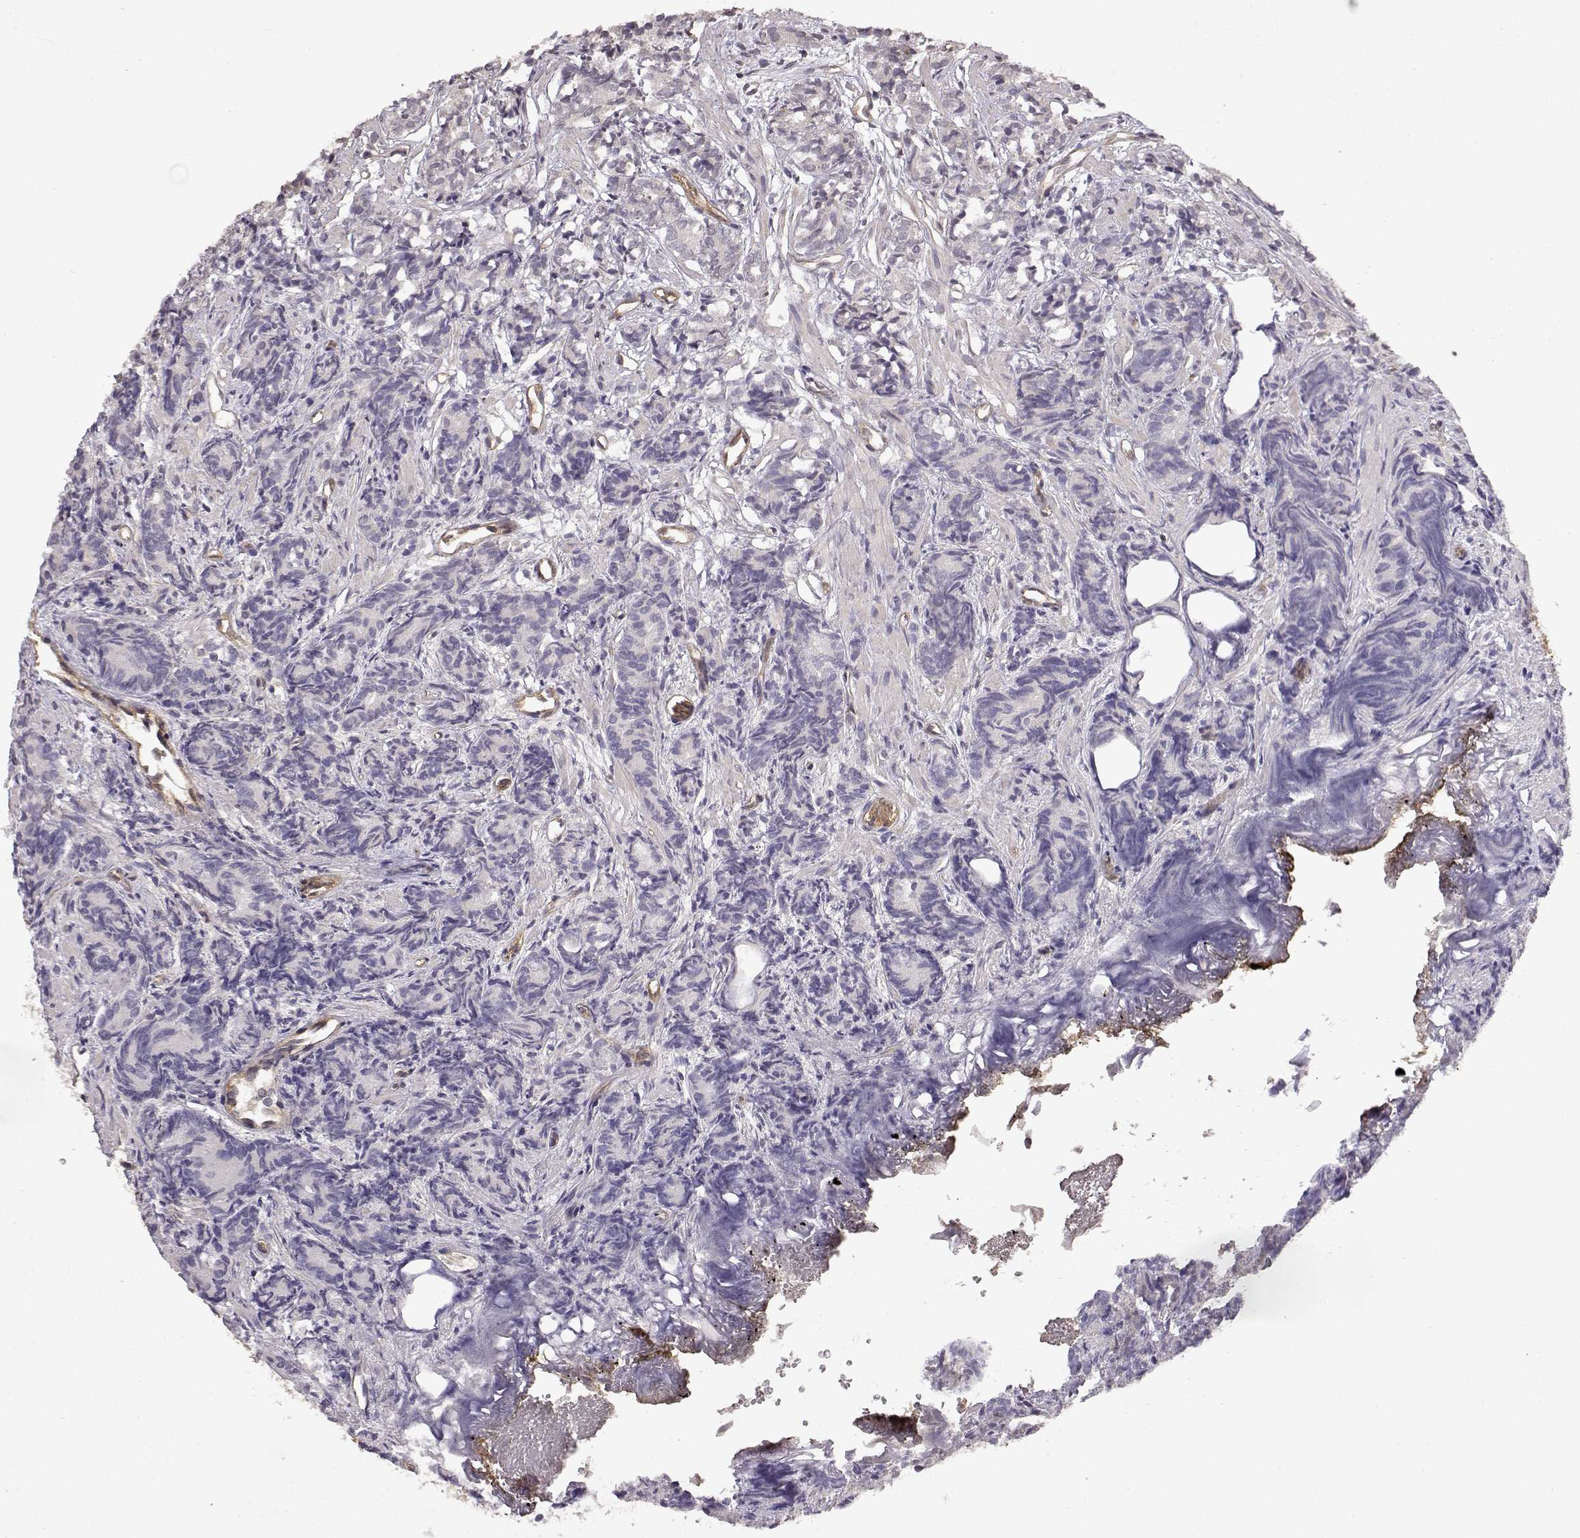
{"staining": {"intensity": "negative", "quantity": "none", "location": "none"}, "tissue": "prostate cancer", "cell_type": "Tumor cells", "image_type": "cancer", "snomed": [{"axis": "morphology", "description": "Adenocarcinoma, High grade"}, {"axis": "topography", "description": "Prostate"}], "caption": "IHC micrograph of prostate cancer (adenocarcinoma (high-grade)) stained for a protein (brown), which shows no positivity in tumor cells.", "gene": "IFITM1", "patient": {"sex": "male", "age": 84}}